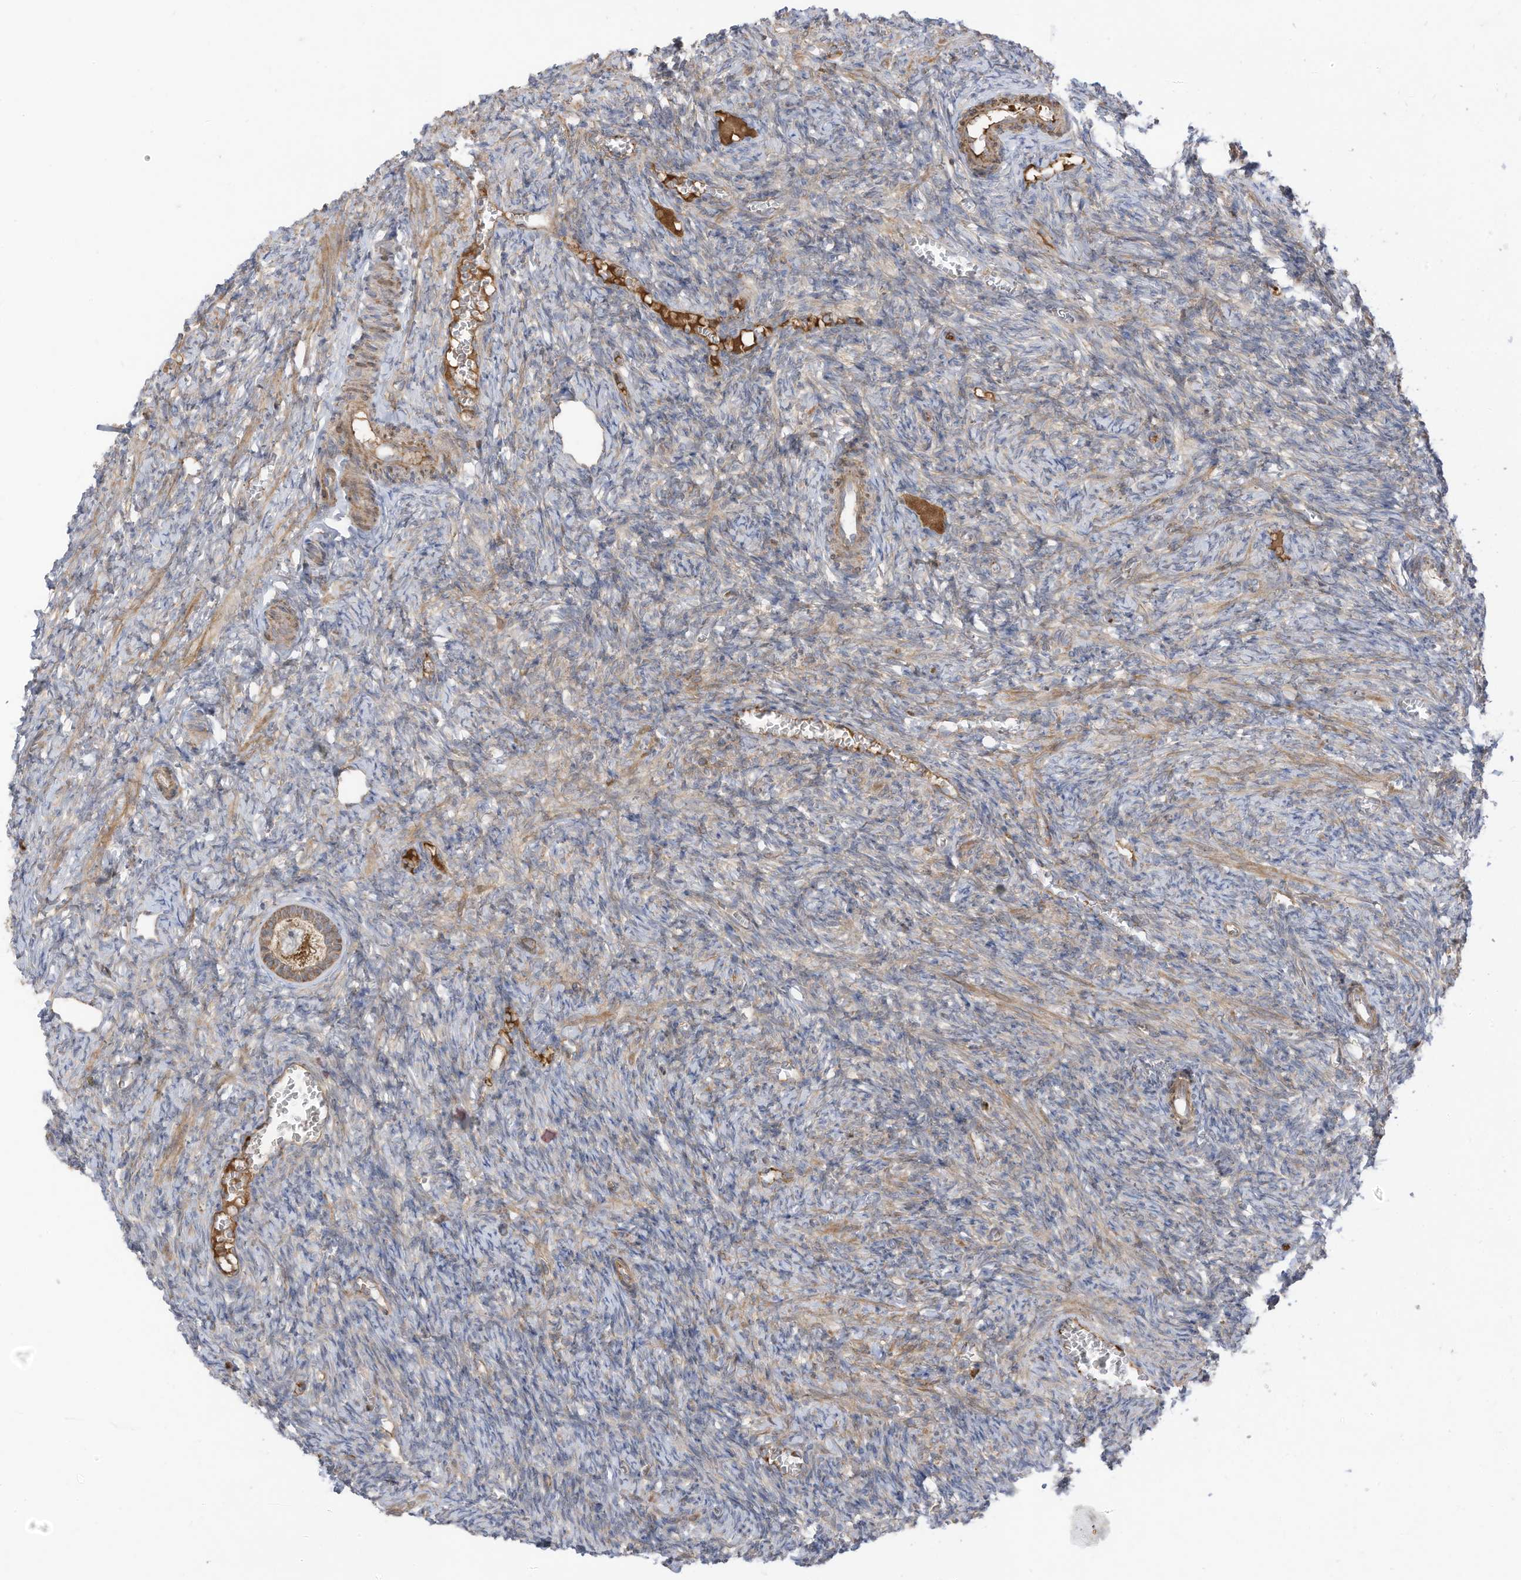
{"staining": {"intensity": "moderate", "quantity": ">75%", "location": "cytoplasmic/membranous"}, "tissue": "ovary", "cell_type": "Follicle cells", "image_type": "normal", "snomed": [{"axis": "morphology", "description": "Normal tissue, NOS"}, {"axis": "topography", "description": "Ovary"}], "caption": "DAB immunohistochemical staining of normal human ovary shows moderate cytoplasmic/membranous protein expression in approximately >75% of follicle cells.", "gene": "CGAS", "patient": {"sex": "female", "age": 27}}